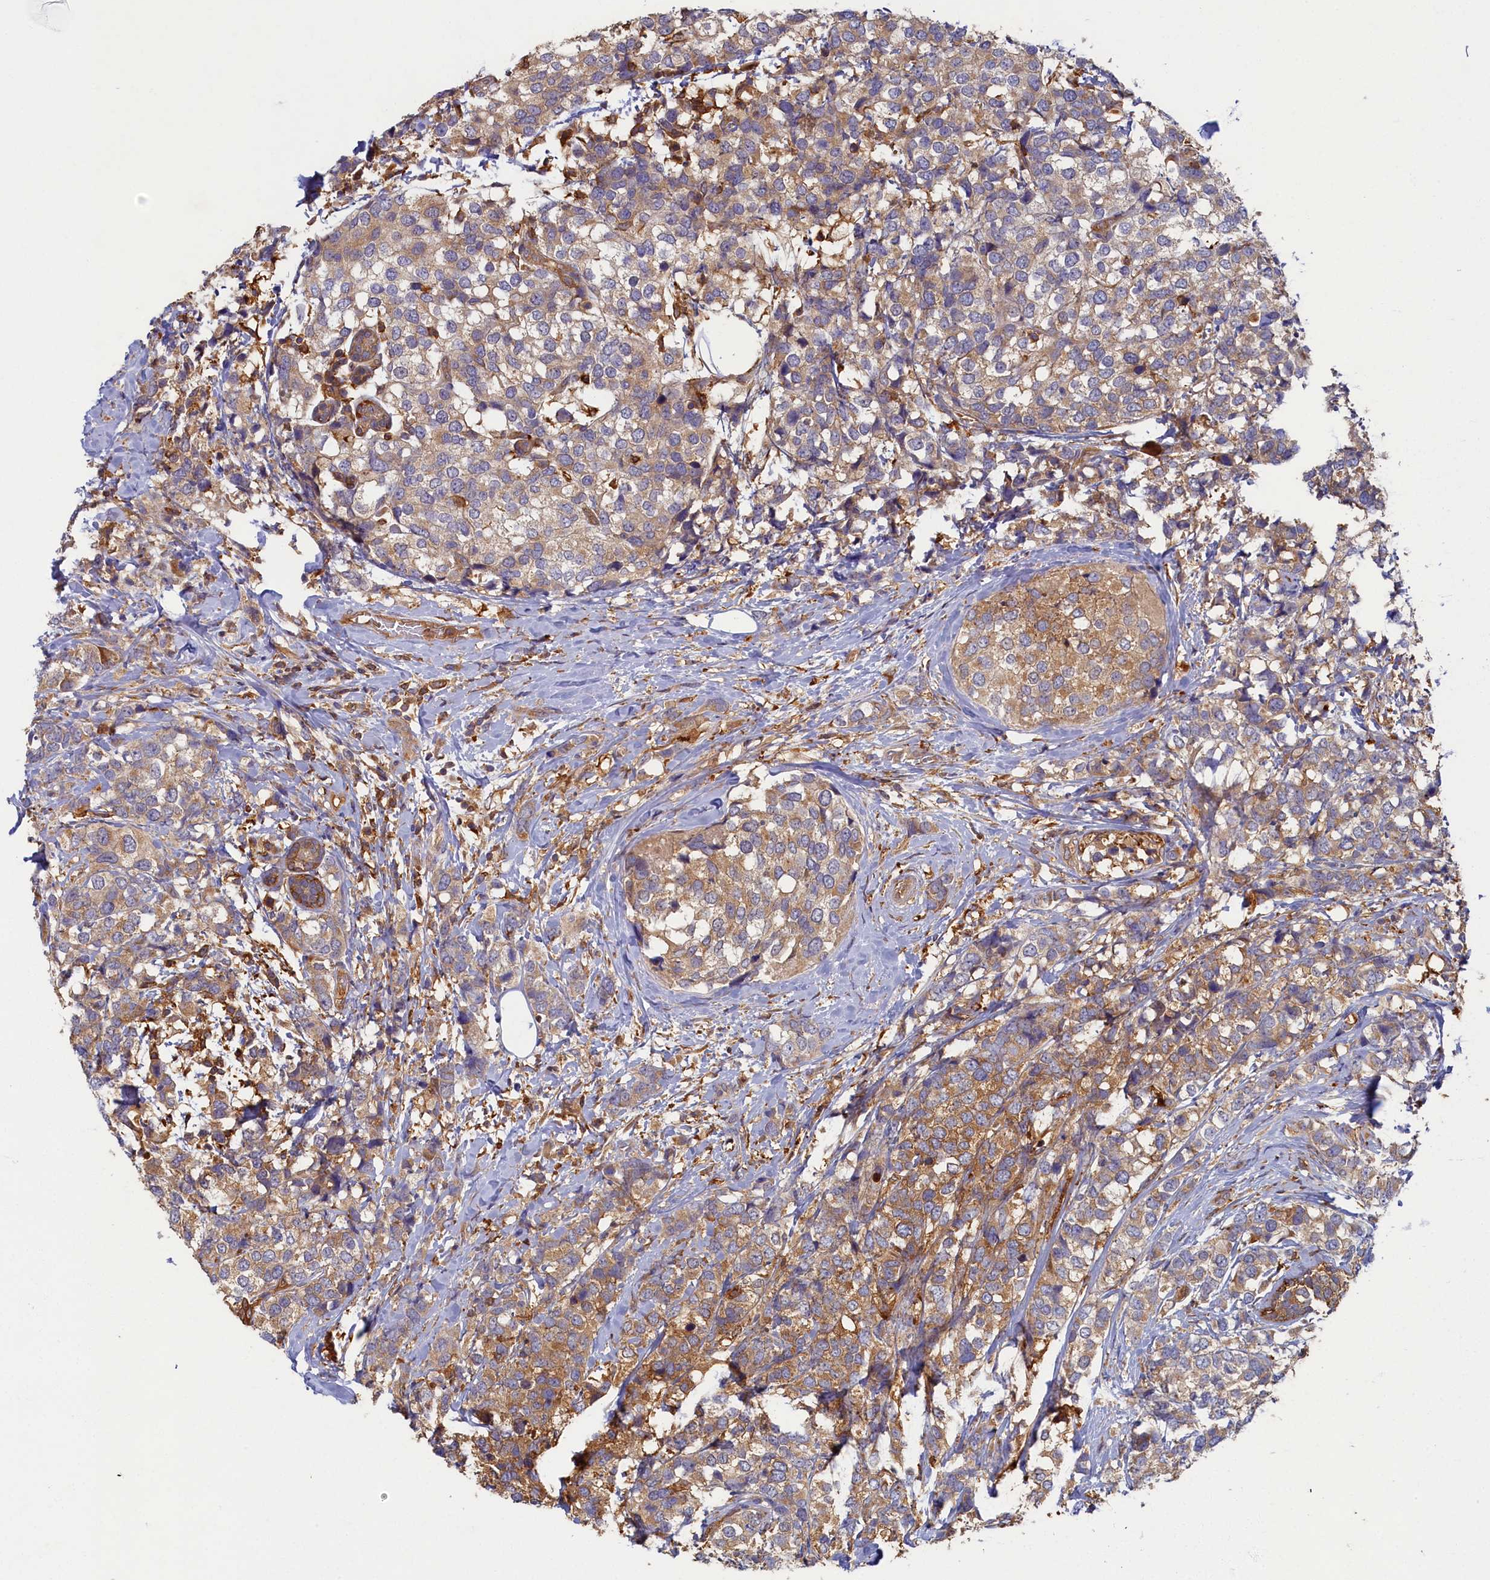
{"staining": {"intensity": "moderate", "quantity": ">75%", "location": "cytoplasmic/membranous"}, "tissue": "breast cancer", "cell_type": "Tumor cells", "image_type": "cancer", "snomed": [{"axis": "morphology", "description": "Lobular carcinoma"}, {"axis": "topography", "description": "Breast"}], "caption": "IHC (DAB (3,3'-diaminobenzidine)) staining of human breast lobular carcinoma shows moderate cytoplasmic/membranous protein expression in about >75% of tumor cells. The staining was performed using DAB (3,3'-diaminobenzidine) to visualize the protein expression in brown, while the nuclei were stained in blue with hematoxylin (Magnification: 20x).", "gene": "TIMM8B", "patient": {"sex": "female", "age": 59}}